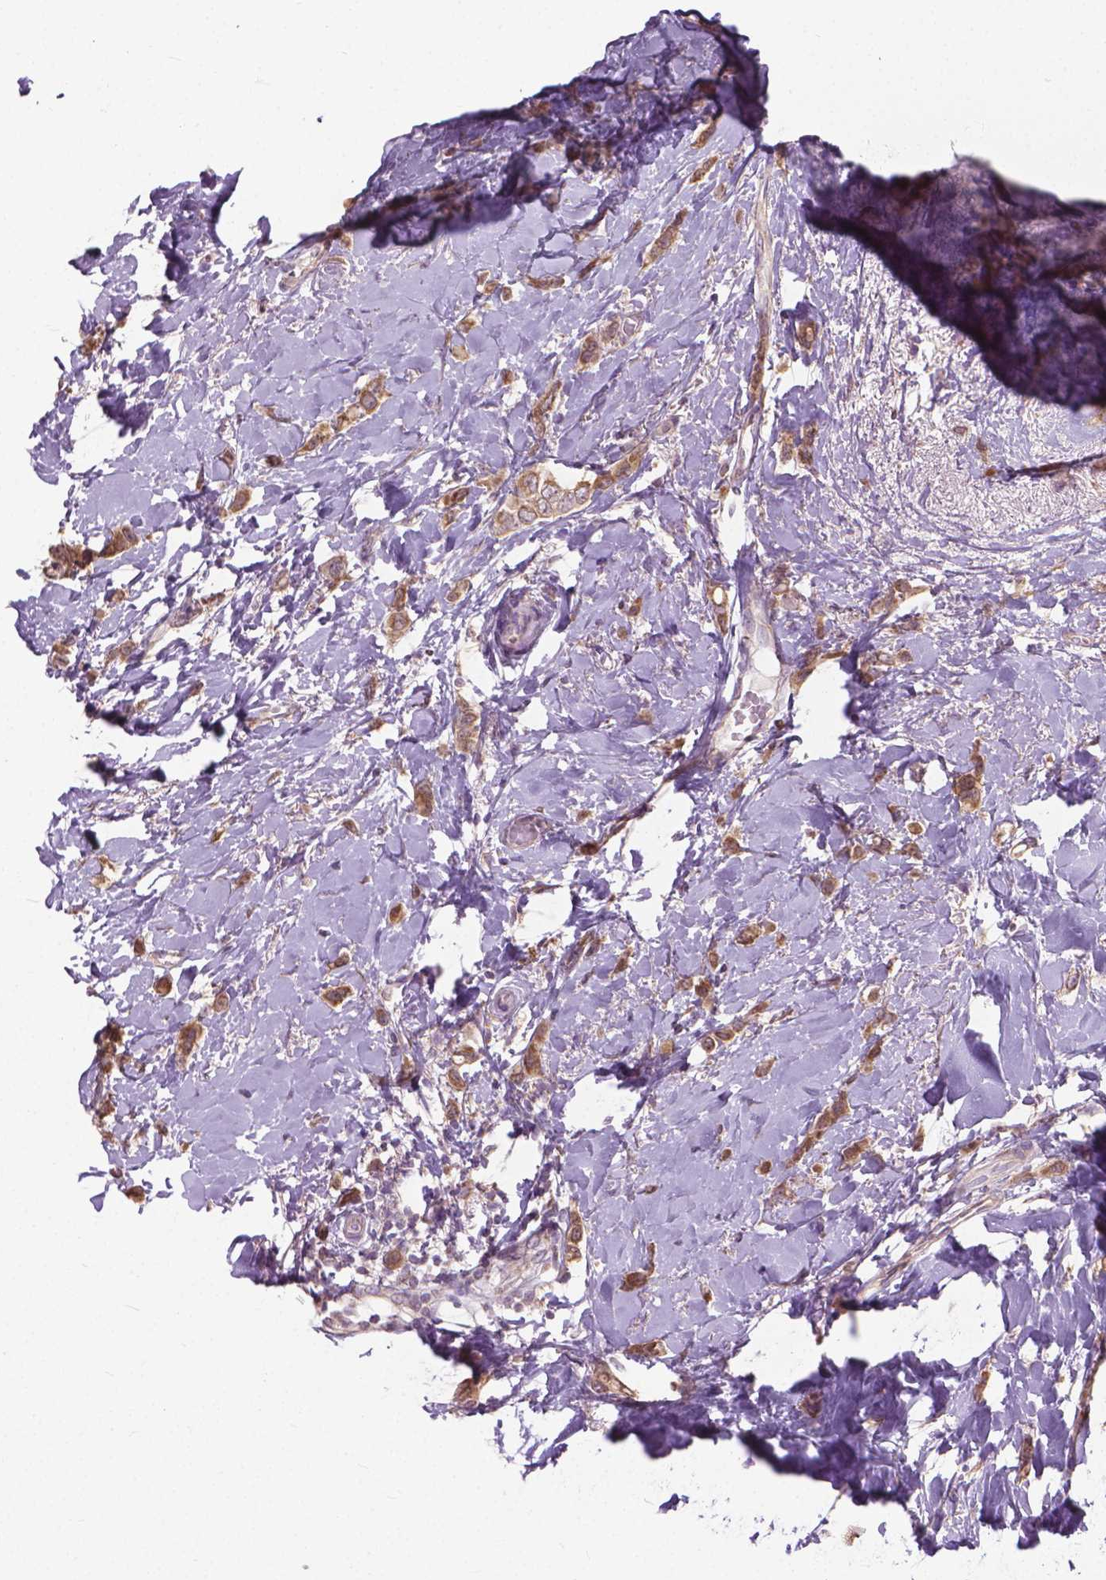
{"staining": {"intensity": "moderate", "quantity": ">75%", "location": "cytoplasmic/membranous"}, "tissue": "breast cancer", "cell_type": "Tumor cells", "image_type": "cancer", "snomed": [{"axis": "morphology", "description": "Lobular carcinoma"}, {"axis": "topography", "description": "Breast"}], "caption": "Tumor cells exhibit medium levels of moderate cytoplasmic/membranous staining in approximately >75% of cells in lobular carcinoma (breast). (Brightfield microscopy of DAB IHC at high magnification).", "gene": "NUDT1", "patient": {"sex": "female", "age": 66}}